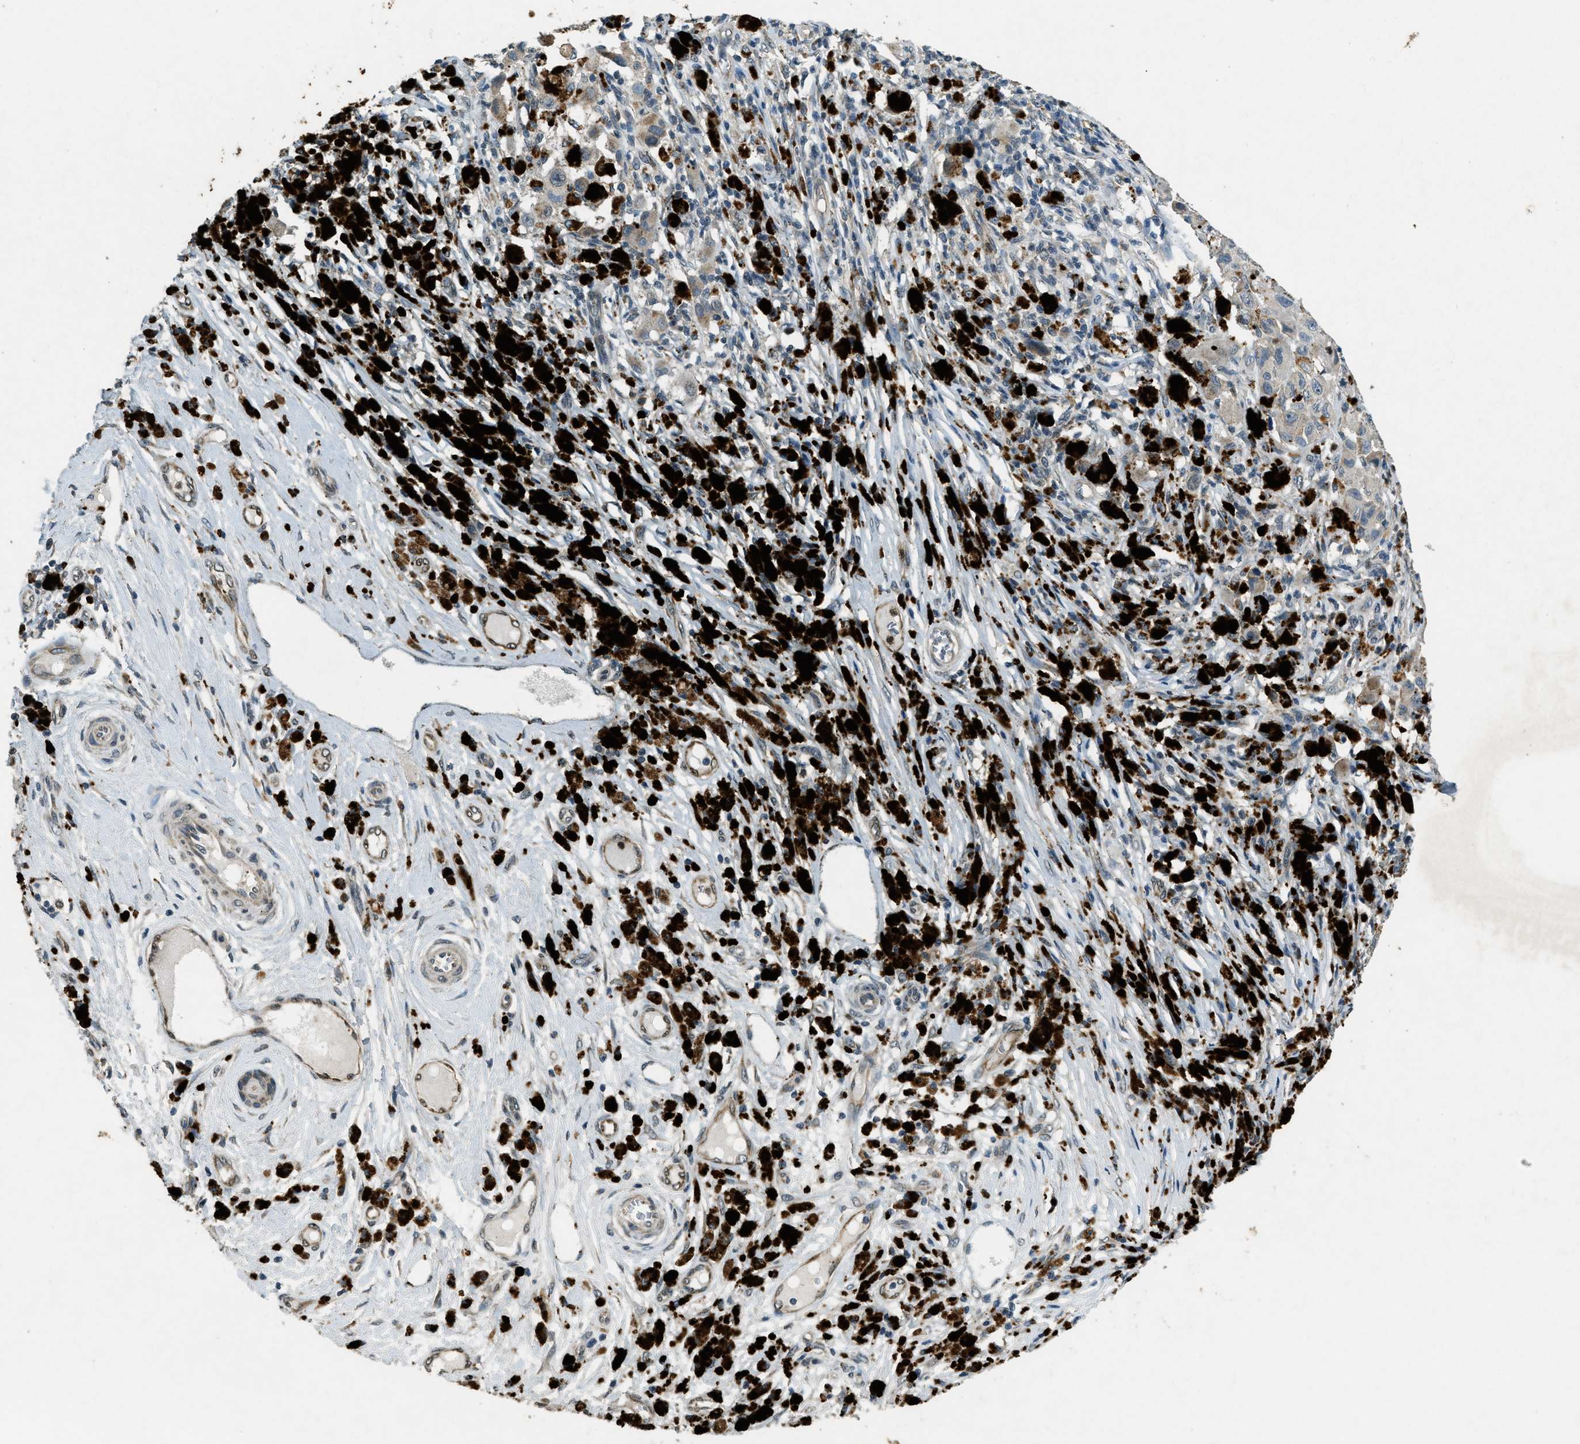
{"staining": {"intensity": "negative", "quantity": "none", "location": "none"}, "tissue": "melanoma", "cell_type": "Tumor cells", "image_type": "cancer", "snomed": [{"axis": "morphology", "description": "Malignant melanoma, NOS"}, {"axis": "topography", "description": "Skin"}], "caption": "High magnification brightfield microscopy of malignant melanoma stained with DAB (3,3'-diaminobenzidine) (brown) and counterstained with hematoxylin (blue): tumor cells show no significant staining.", "gene": "RAB3D", "patient": {"sex": "male", "age": 96}}